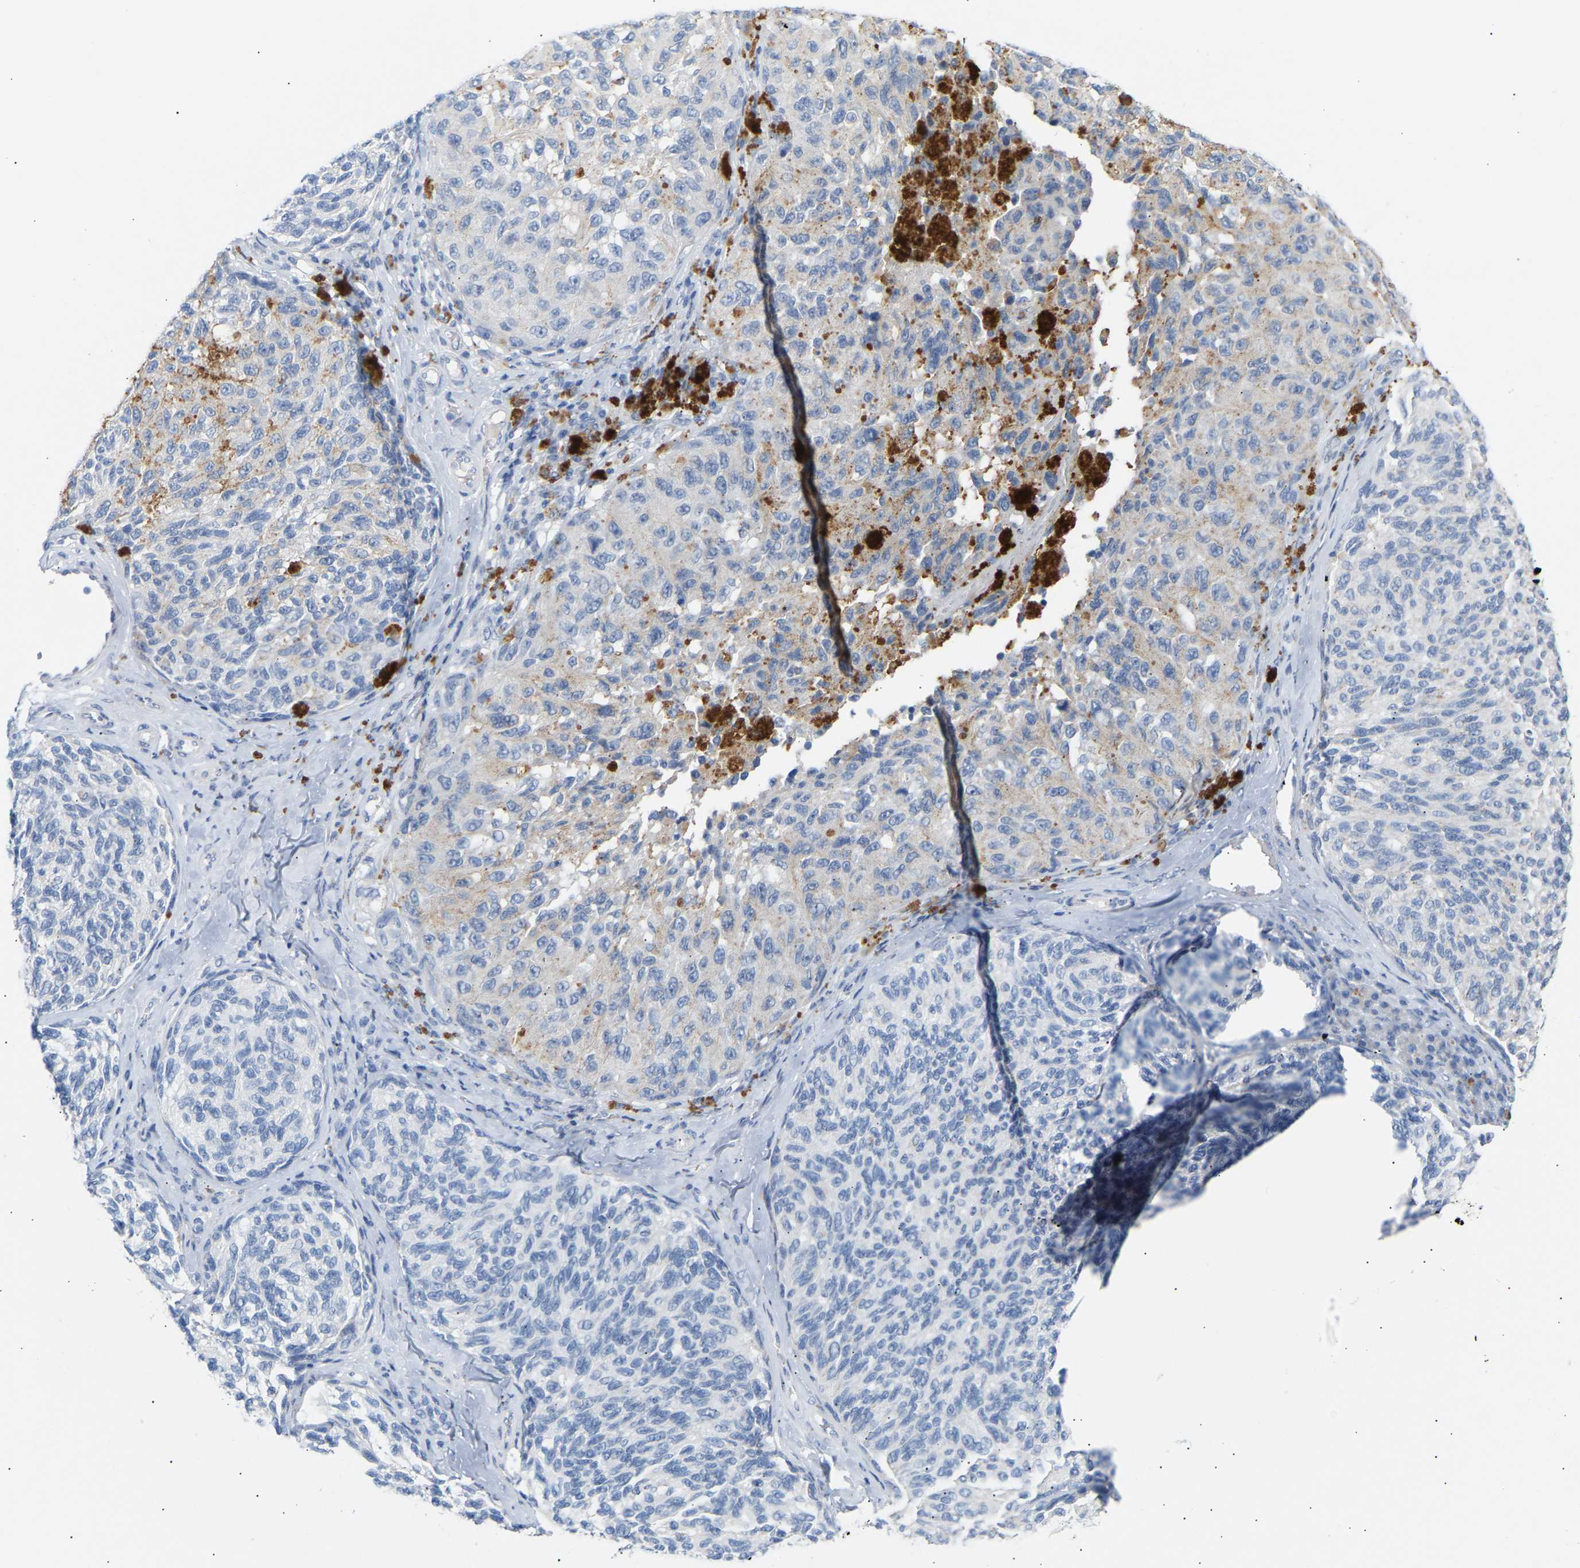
{"staining": {"intensity": "negative", "quantity": "none", "location": "none"}, "tissue": "melanoma", "cell_type": "Tumor cells", "image_type": "cancer", "snomed": [{"axis": "morphology", "description": "Malignant melanoma, NOS"}, {"axis": "topography", "description": "Skin"}], "caption": "High magnification brightfield microscopy of melanoma stained with DAB (3,3'-diaminobenzidine) (brown) and counterstained with hematoxylin (blue): tumor cells show no significant staining. Nuclei are stained in blue.", "gene": "PEX1", "patient": {"sex": "female", "age": 73}}